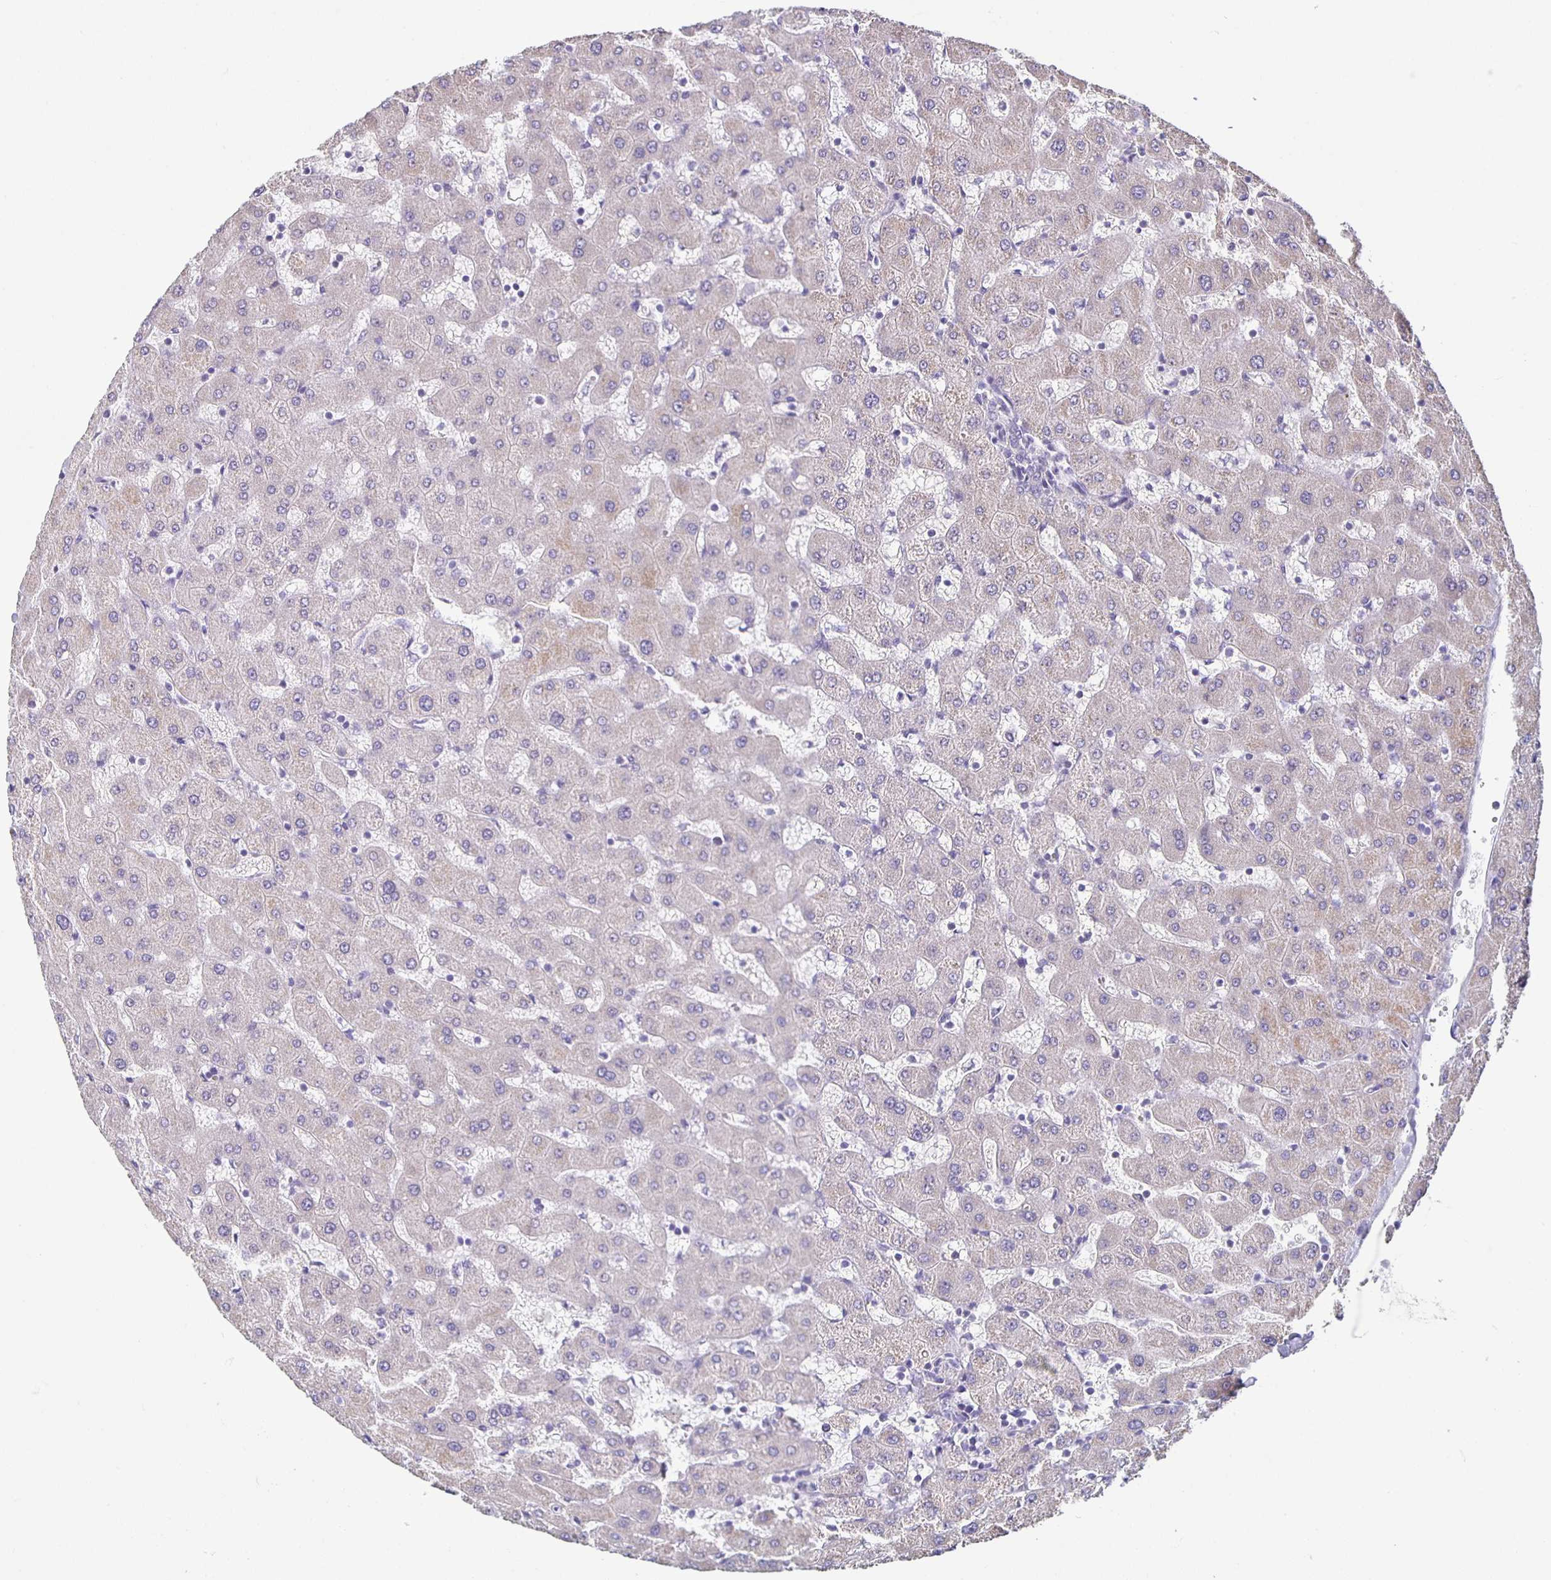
{"staining": {"intensity": "negative", "quantity": "none", "location": "none"}, "tissue": "liver", "cell_type": "Cholangiocytes", "image_type": "normal", "snomed": [{"axis": "morphology", "description": "Normal tissue, NOS"}, {"axis": "topography", "description": "Liver"}], "caption": "Photomicrograph shows no protein staining in cholangiocytes of normal liver.", "gene": "TPPP", "patient": {"sex": "female", "age": 63}}